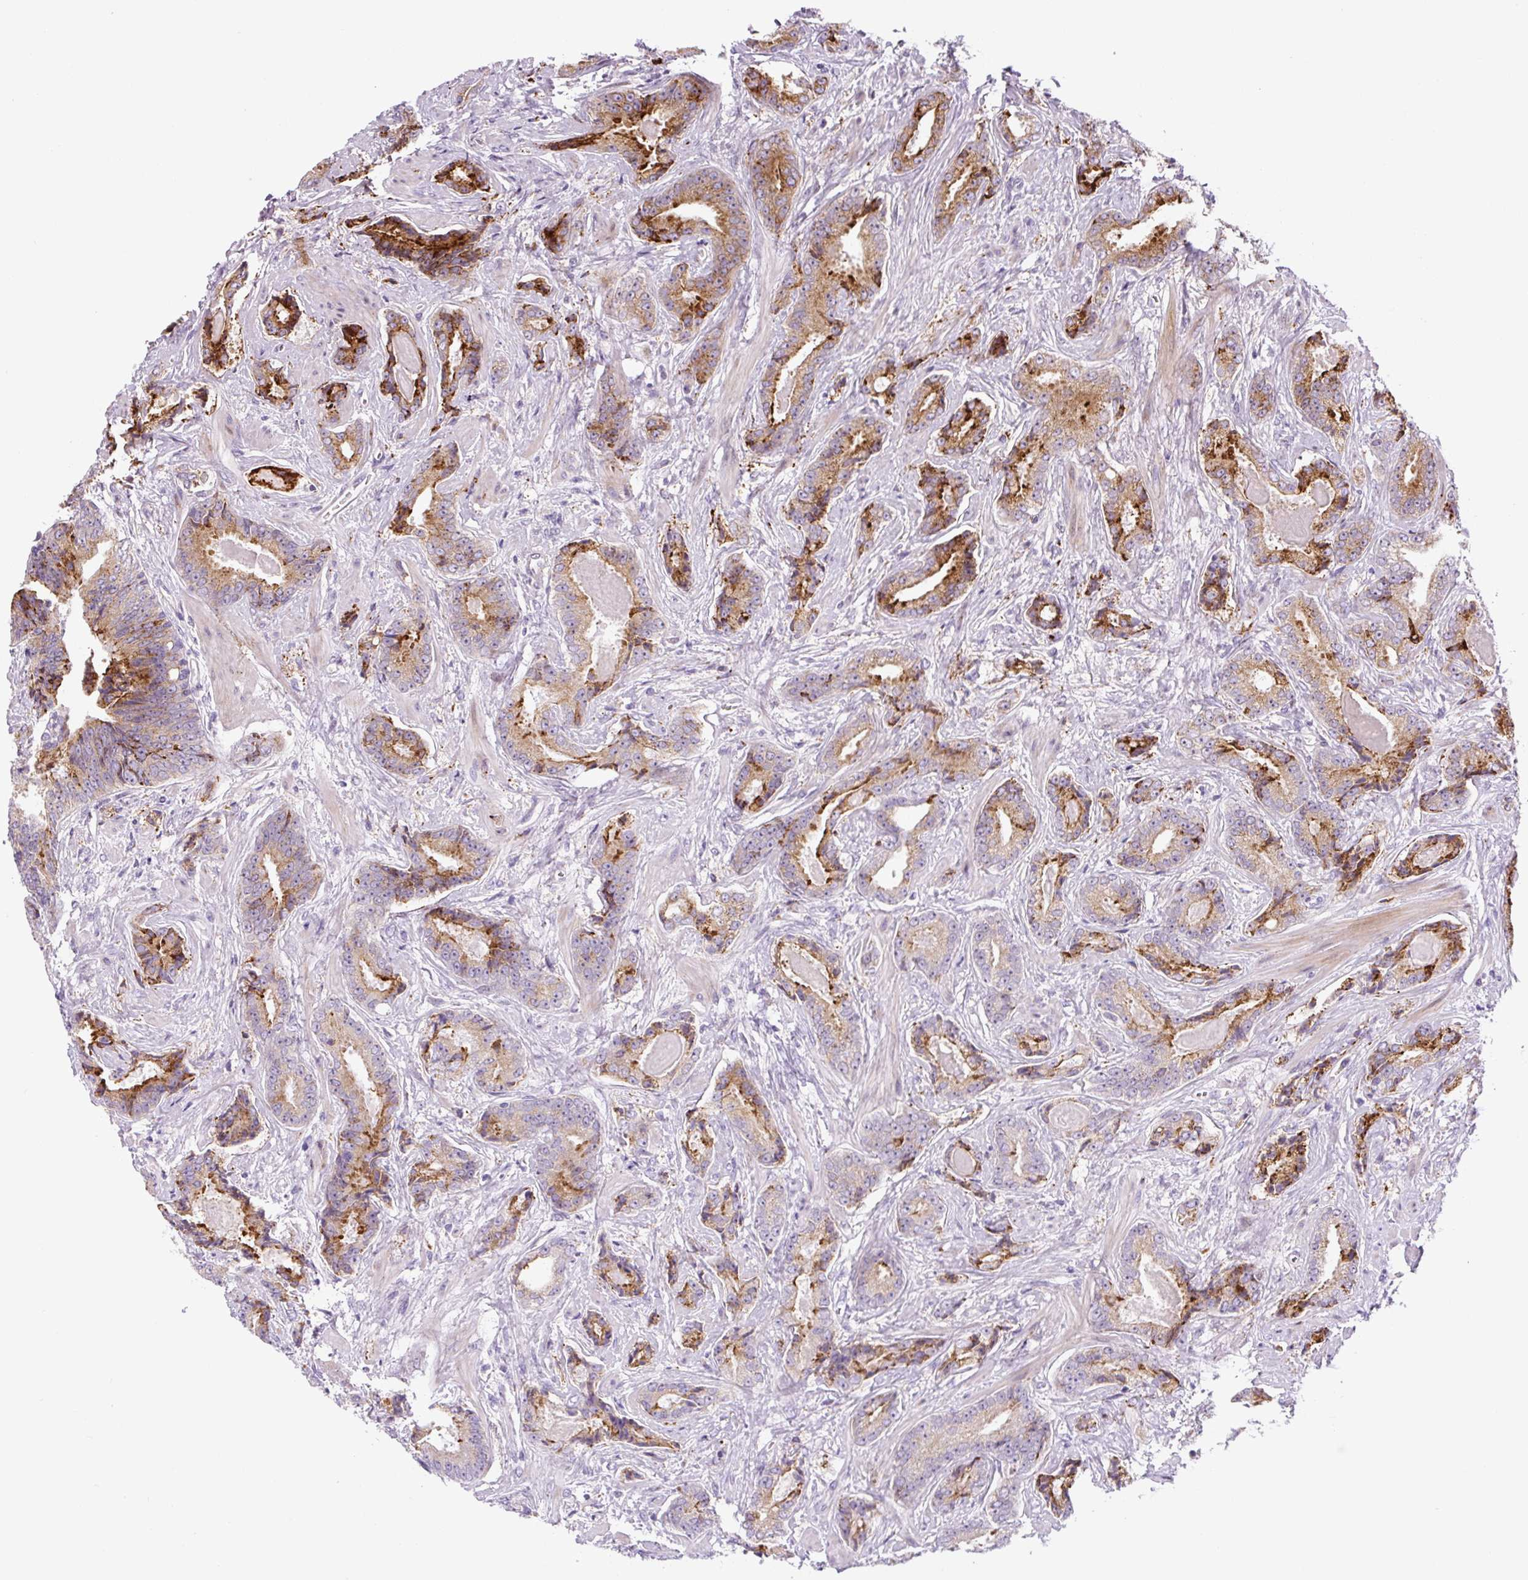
{"staining": {"intensity": "strong", "quantity": "25%-75%", "location": "cytoplasmic/membranous"}, "tissue": "prostate cancer", "cell_type": "Tumor cells", "image_type": "cancer", "snomed": [{"axis": "morphology", "description": "Adenocarcinoma, Low grade"}, {"axis": "topography", "description": "Prostate"}], "caption": "Immunohistochemistry (IHC) staining of prostate adenocarcinoma (low-grade), which displays high levels of strong cytoplasmic/membranous expression in approximately 25%-75% of tumor cells indicating strong cytoplasmic/membranous protein staining. The staining was performed using DAB (3,3'-diaminobenzidine) (brown) for protein detection and nuclei were counterstained in hematoxylin (blue).", "gene": "DISP3", "patient": {"sex": "male", "age": 62}}